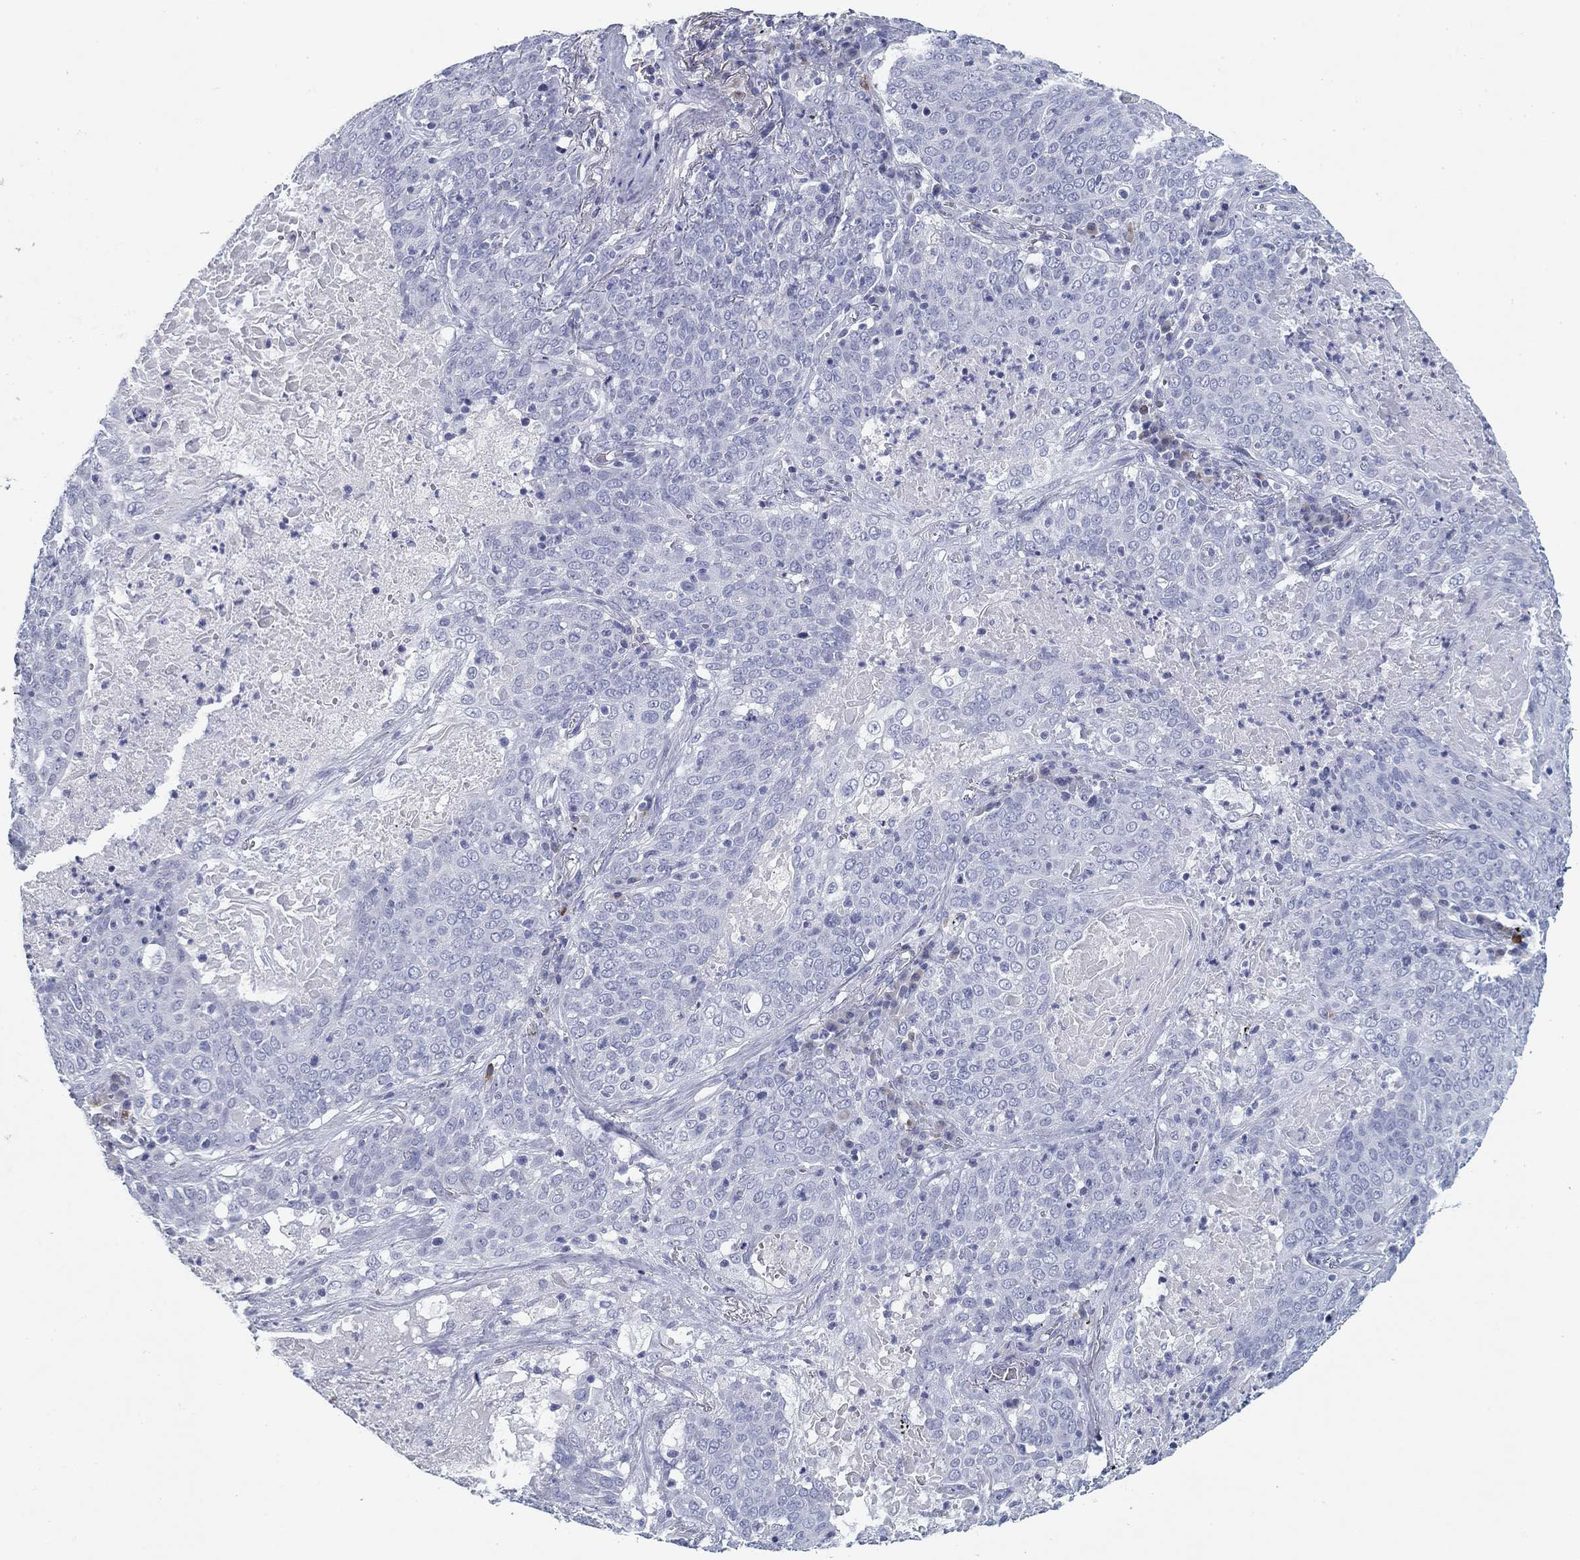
{"staining": {"intensity": "negative", "quantity": "none", "location": "none"}, "tissue": "lung cancer", "cell_type": "Tumor cells", "image_type": "cancer", "snomed": [{"axis": "morphology", "description": "Squamous cell carcinoma, NOS"}, {"axis": "topography", "description": "Lung"}], "caption": "Immunohistochemical staining of human lung cancer exhibits no significant expression in tumor cells. (DAB IHC visualized using brightfield microscopy, high magnification).", "gene": "CD79B", "patient": {"sex": "male", "age": 82}}